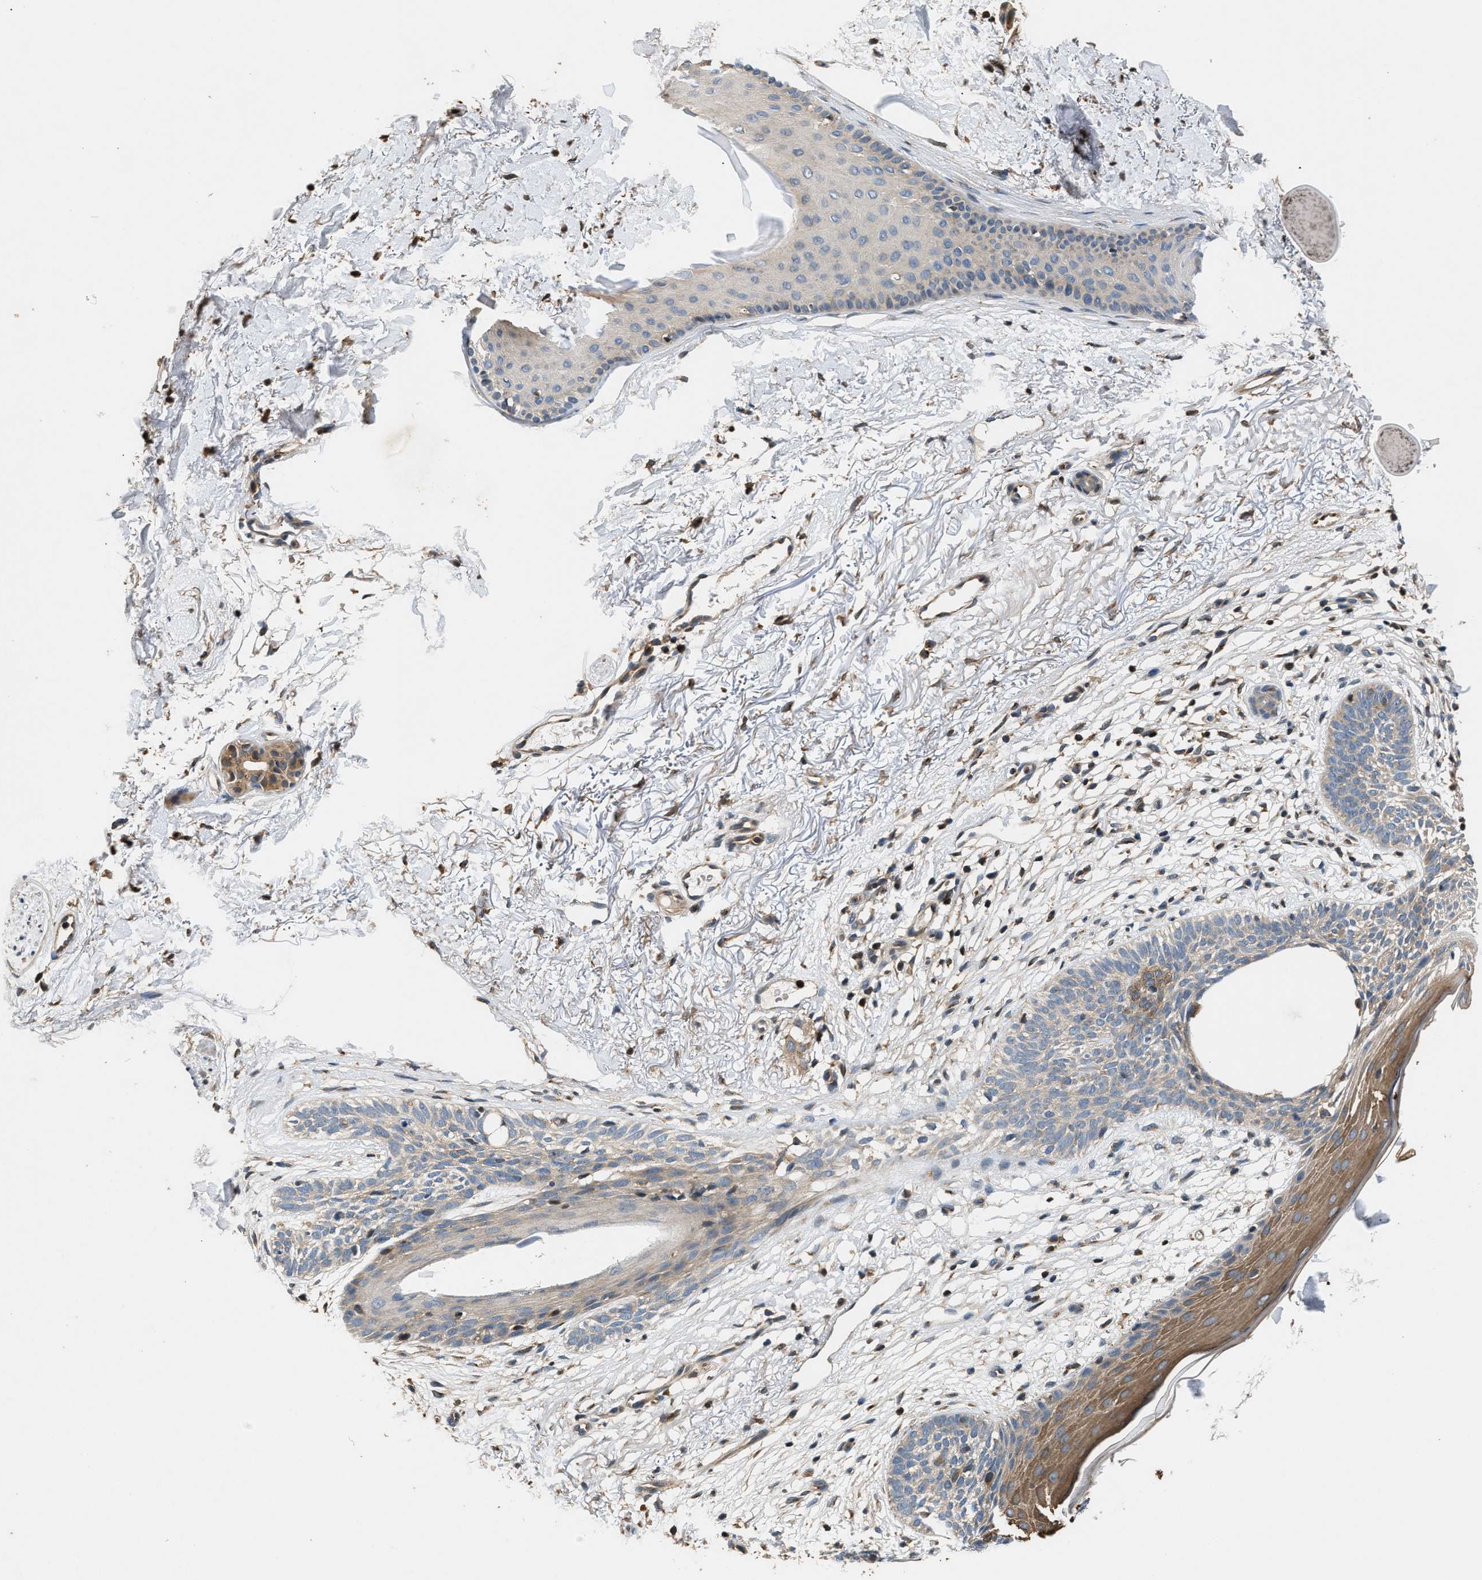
{"staining": {"intensity": "negative", "quantity": "none", "location": "none"}, "tissue": "skin cancer", "cell_type": "Tumor cells", "image_type": "cancer", "snomed": [{"axis": "morphology", "description": "Basal cell carcinoma"}, {"axis": "topography", "description": "Skin"}], "caption": "This is a photomicrograph of IHC staining of skin cancer (basal cell carcinoma), which shows no expression in tumor cells.", "gene": "CHUK", "patient": {"sex": "female", "age": 70}}